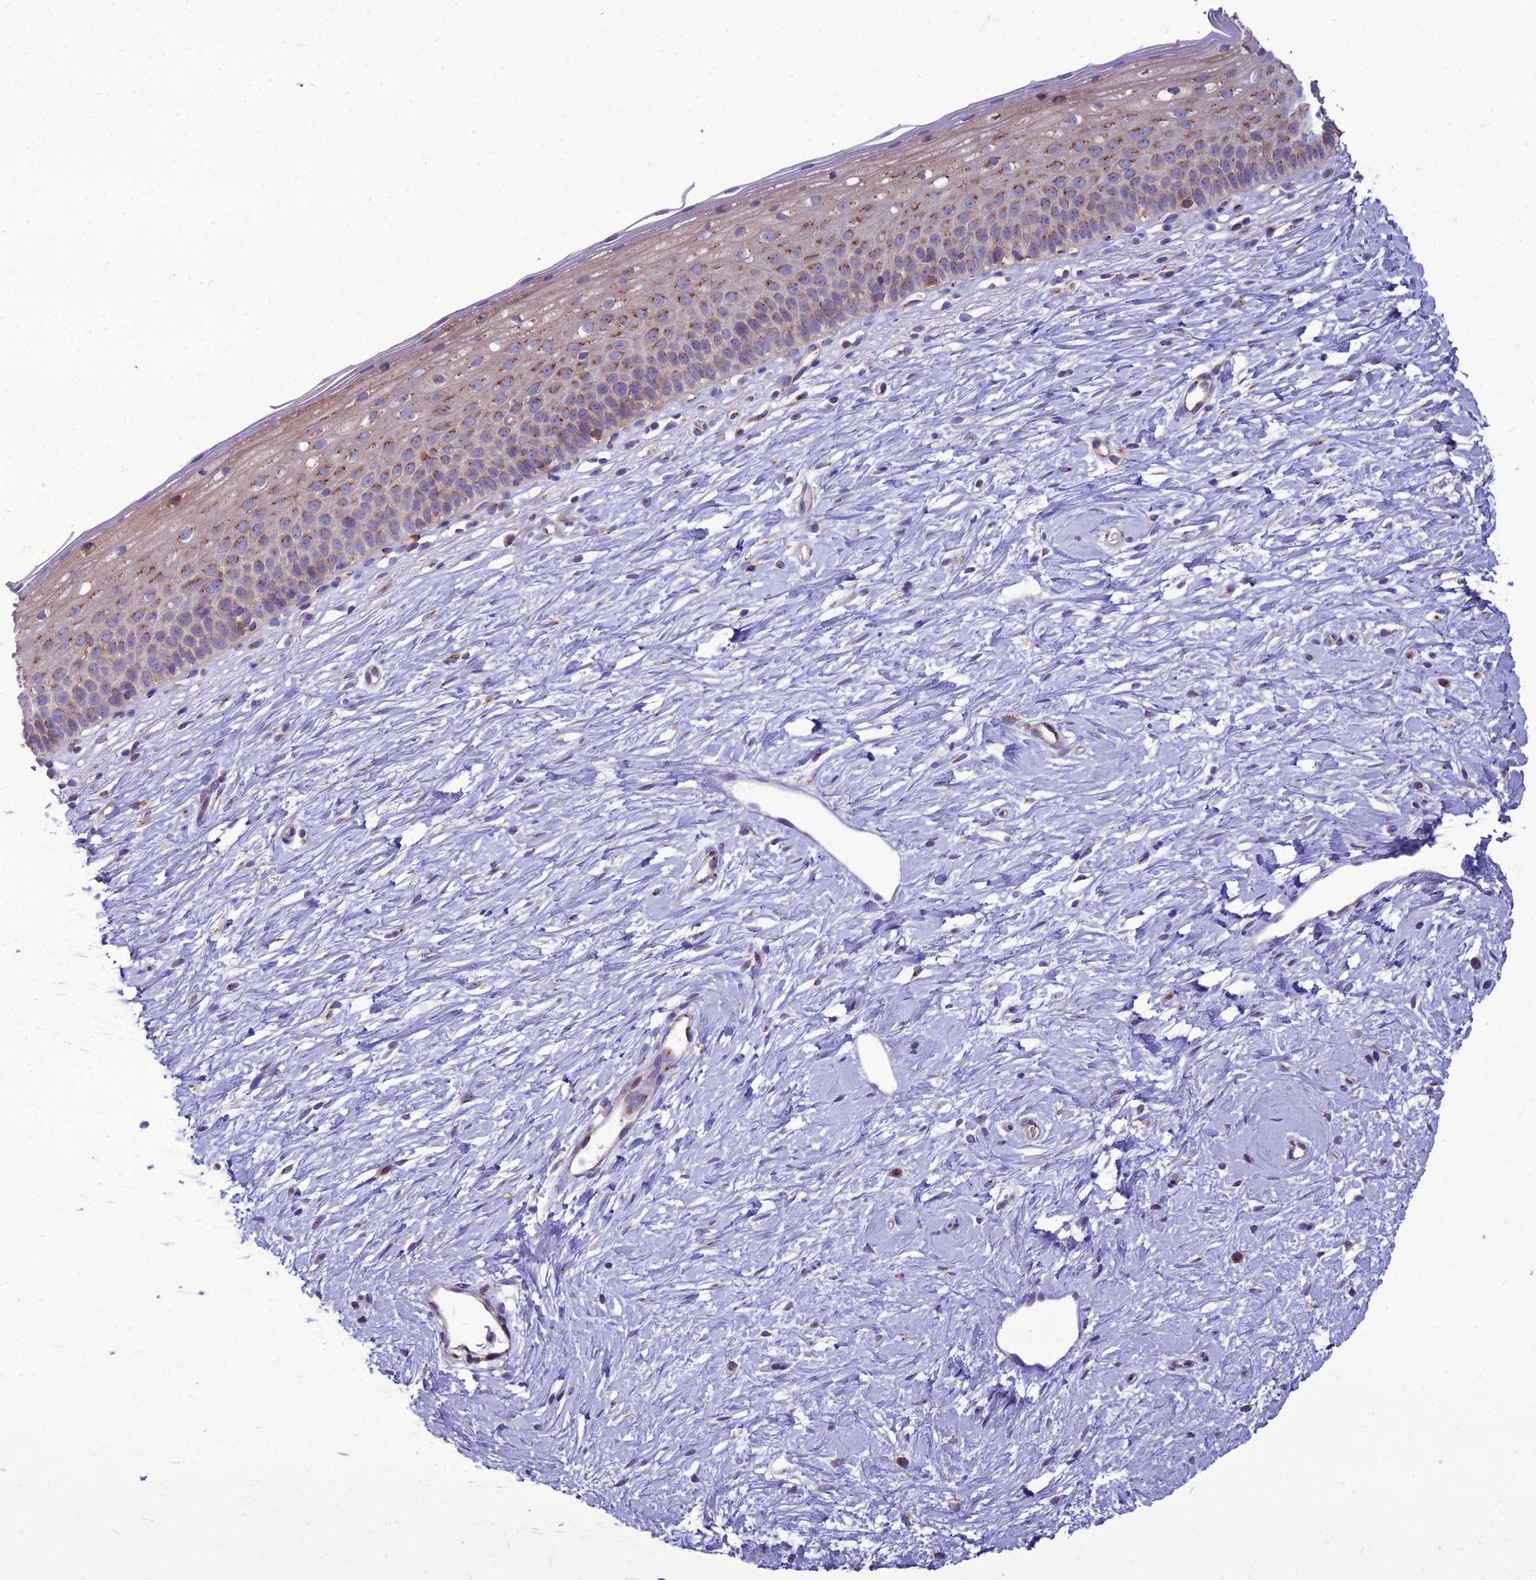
{"staining": {"intensity": "moderate", "quantity": "25%-75%", "location": "cytoplasmic/membranous"}, "tissue": "cervix", "cell_type": "Squamous epithelial cells", "image_type": "normal", "snomed": [{"axis": "morphology", "description": "Normal tissue, NOS"}, {"axis": "topography", "description": "Cervix"}], "caption": "Immunohistochemical staining of unremarkable cervix shows moderate cytoplasmic/membranous protein staining in about 25%-75% of squamous epithelial cells.", "gene": "SPRYD7", "patient": {"sex": "female", "age": 57}}